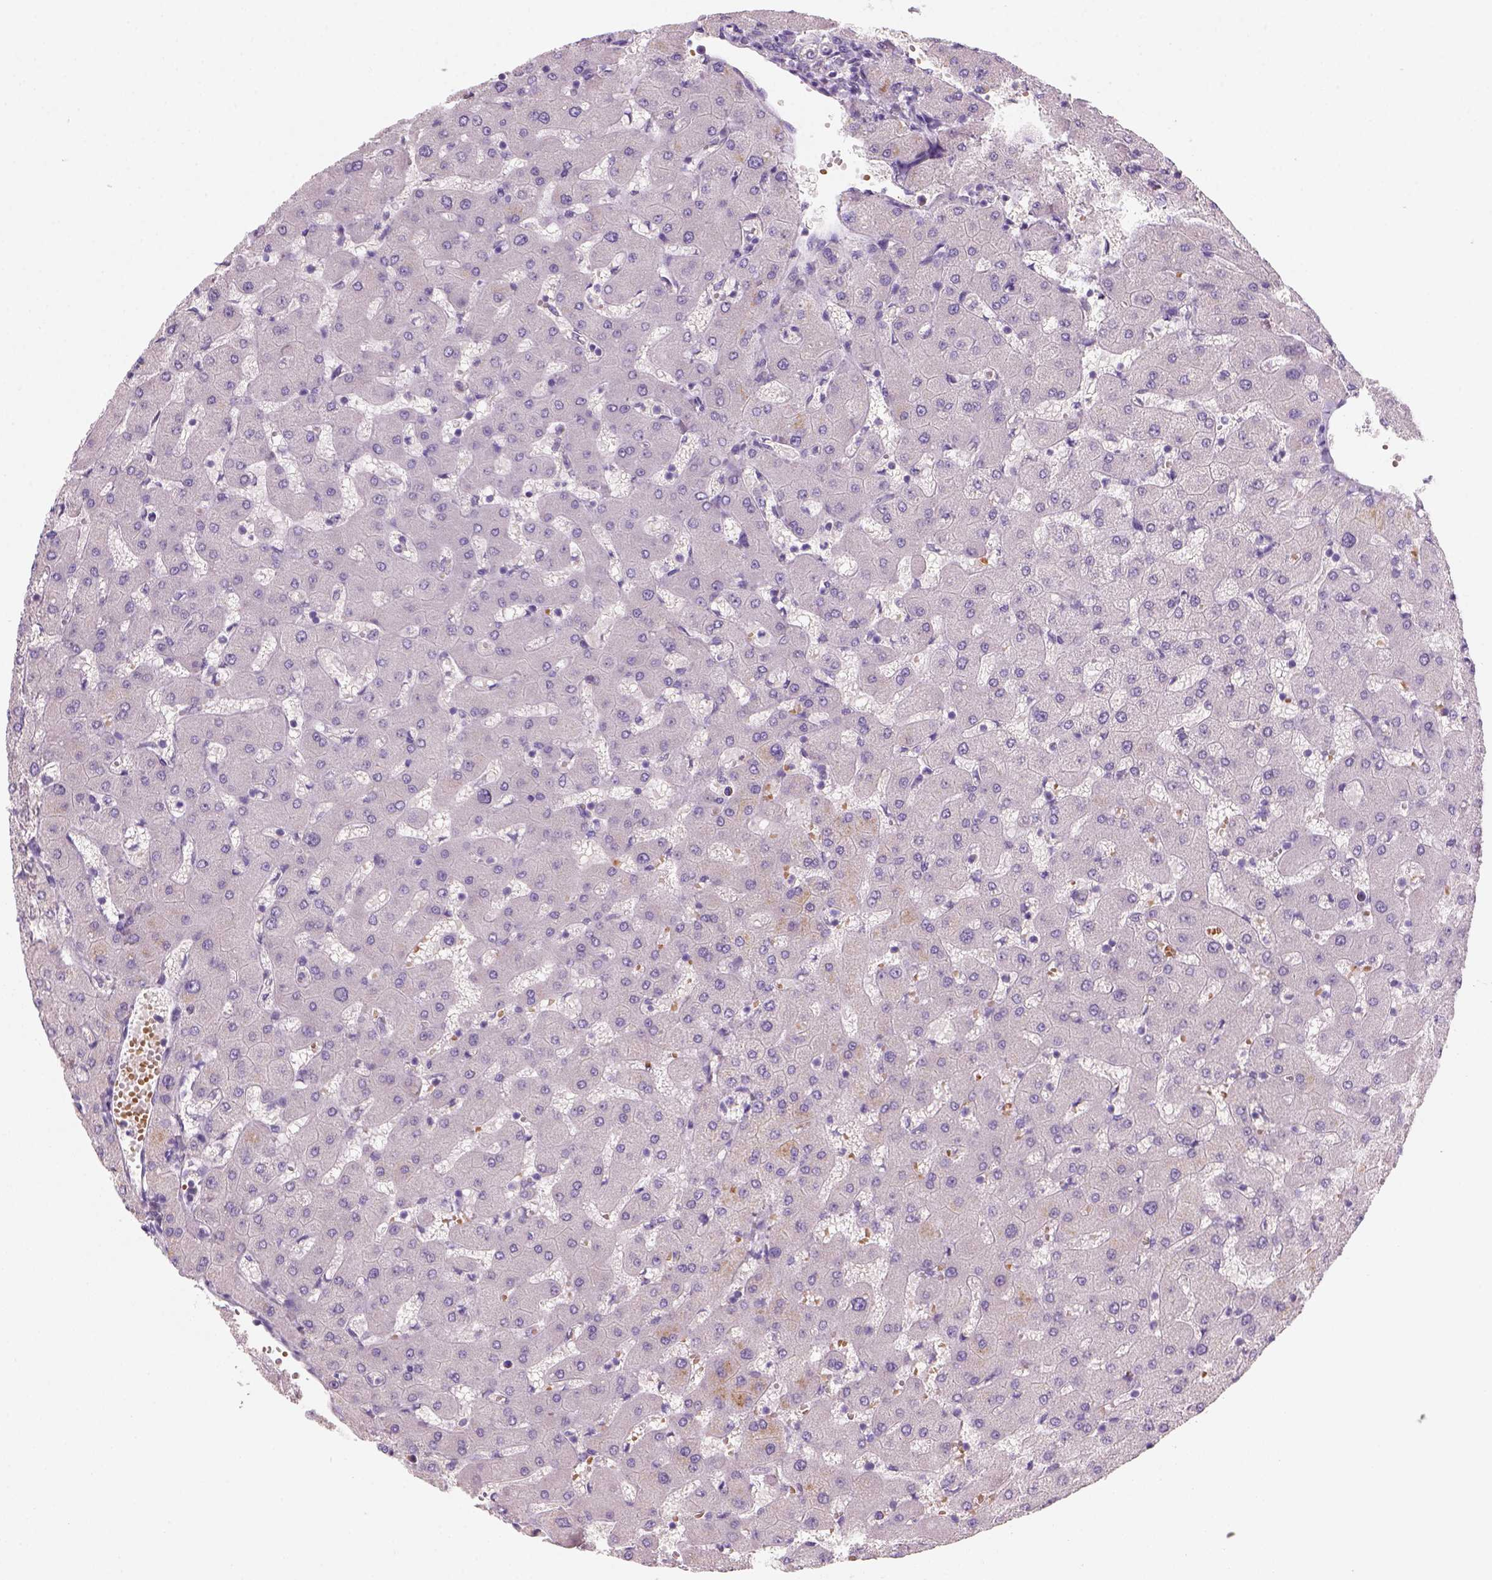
{"staining": {"intensity": "negative", "quantity": "none", "location": "none"}, "tissue": "liver", "cell_type": "Cholangiocytes", "image_type": "normal", "snomed": [{"axis": "morphology", "description": "Normal tissue, NOS"}, {"axis": "topography", "description": "Liver"}], "caption": "Protein analysis of normal liver shows no significant staining in cholangiocytes.", "gene": "ZMAT4", "patient": {"sex": "female", "age": 63}}